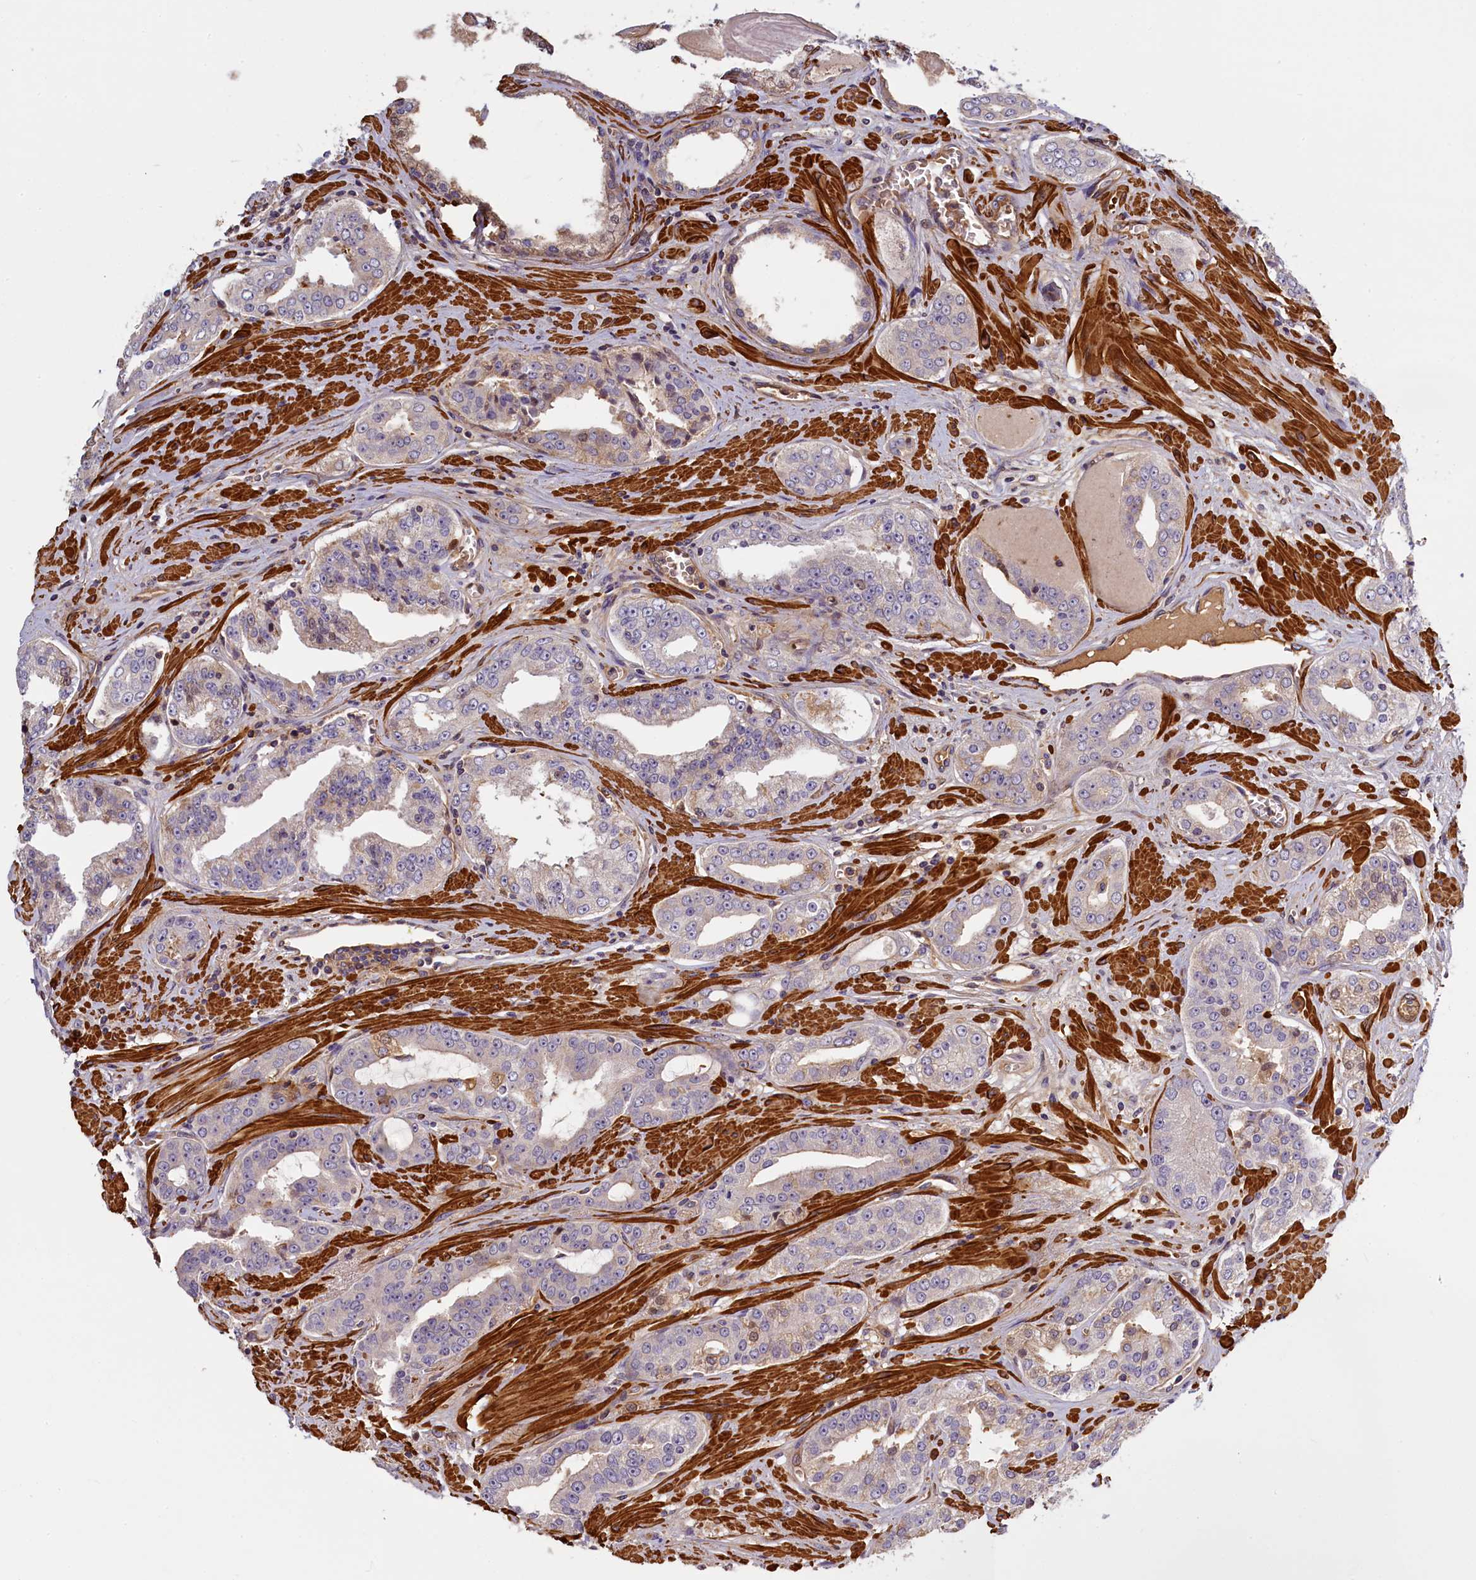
{"staining": {"intensity": "negative", "quantity": "none", "location": "none"}, "tissue": "prostate cancer", "cell_type": "Tumor cells", "image_type": "cancer", "snomed": [{"axis": "morphology", "description": "Adenocarcinoma, High grade"}, {"axis": "topography", "description": "Prostate"}], "caption": "Immunohistochemical staining of human prostate adenocarcinoma (high-grade) demonstrates no significant positivity in tumor cells.", "gene": "FUZ", "patient": {"sex": "male", "age": 71}}